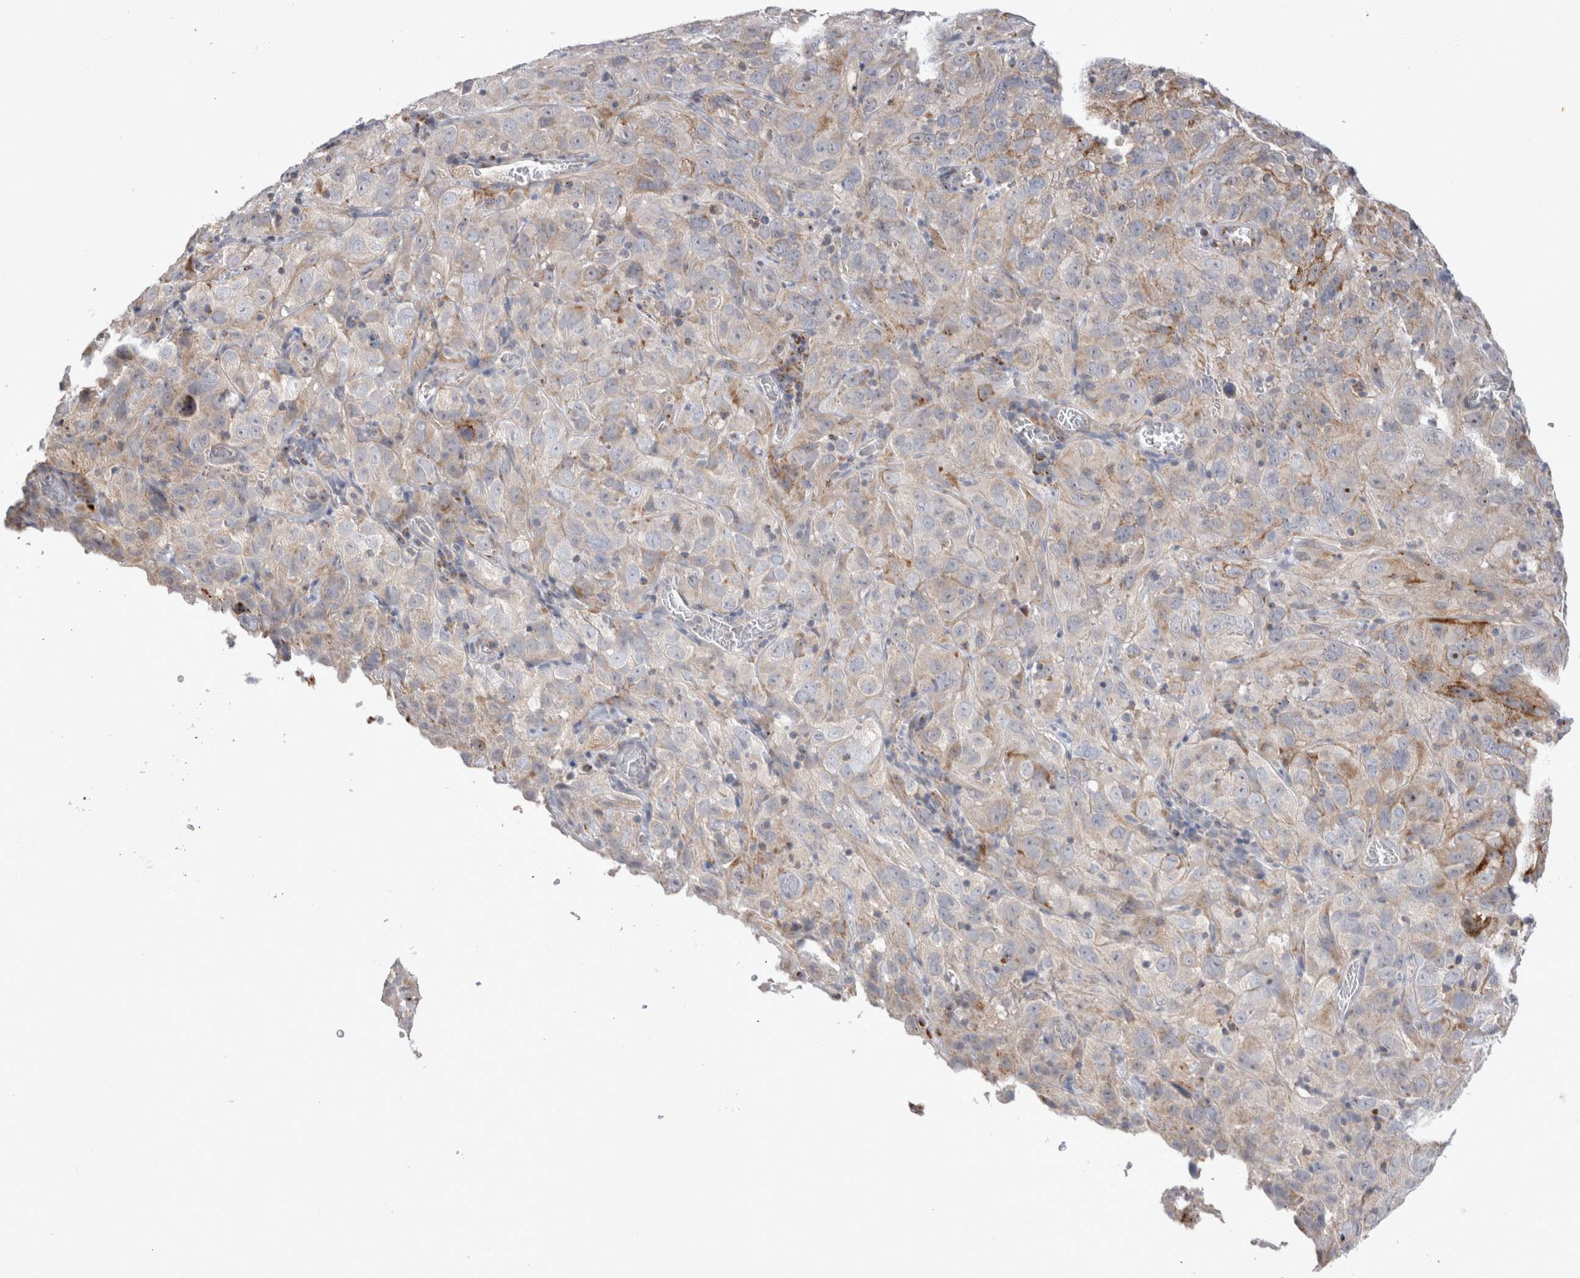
{"staining": {"intensity": "moderate", "quantity": "<25%", "location": "cytoplasmic/membranous"}, "tissue": "cervical cancer", "cell_type": "Tumor cells", "image_type": "cancer", "snomed": [{"axis": "morphology", "description": "Squamous cell carcinoma, NOS"}, {"axis": "topography", "description": "Cervix"}], "caption": "Immunohistochemical staining of cervical squamous cell carcinoma reveals low levels of moderate cytoplasmic/membranous expression in about <25% of tumor cells.", "gene": "CHADL", "patient": {"sex": "female", "age": 32}}